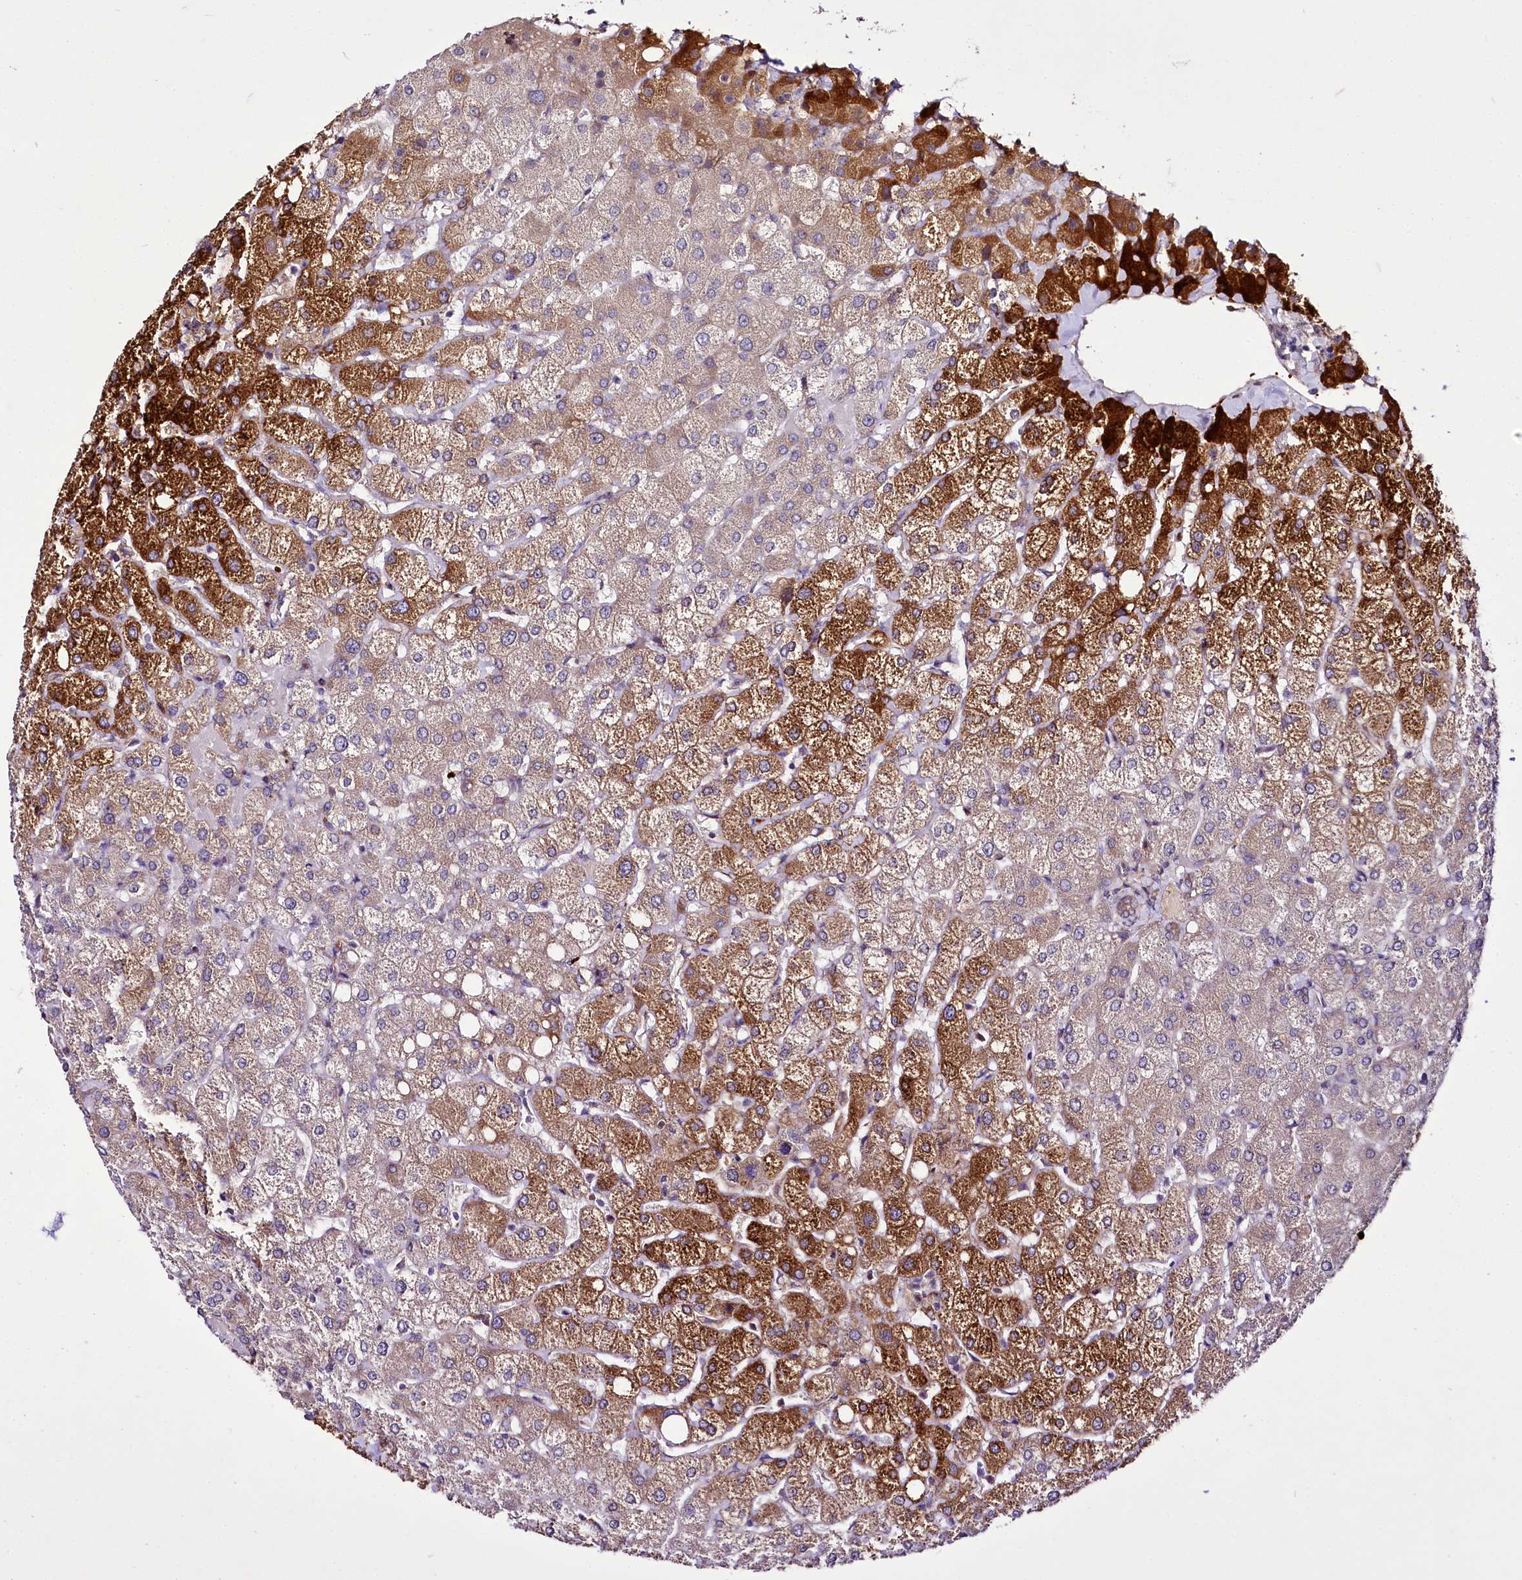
{"staining": {"intensity": "weak", "quantity": "<25%", "location": "cytoplasmic/membranous"}, "tissue": "liver", "cell_type": "Cholangiocytes", "image_type": "normal", "snomed": [{"axis": "morphology", "description": "Normal tissue, NOS"}, {"axis": "topography", "description": "Liver"}], "caption": "Human liver stained for a protein using immunohistochemistry (IHC) demonstrates no staining in cholangiocytes.", "gene": "ZC3H12C", "patient": {"sex": "female", "age": 54}}